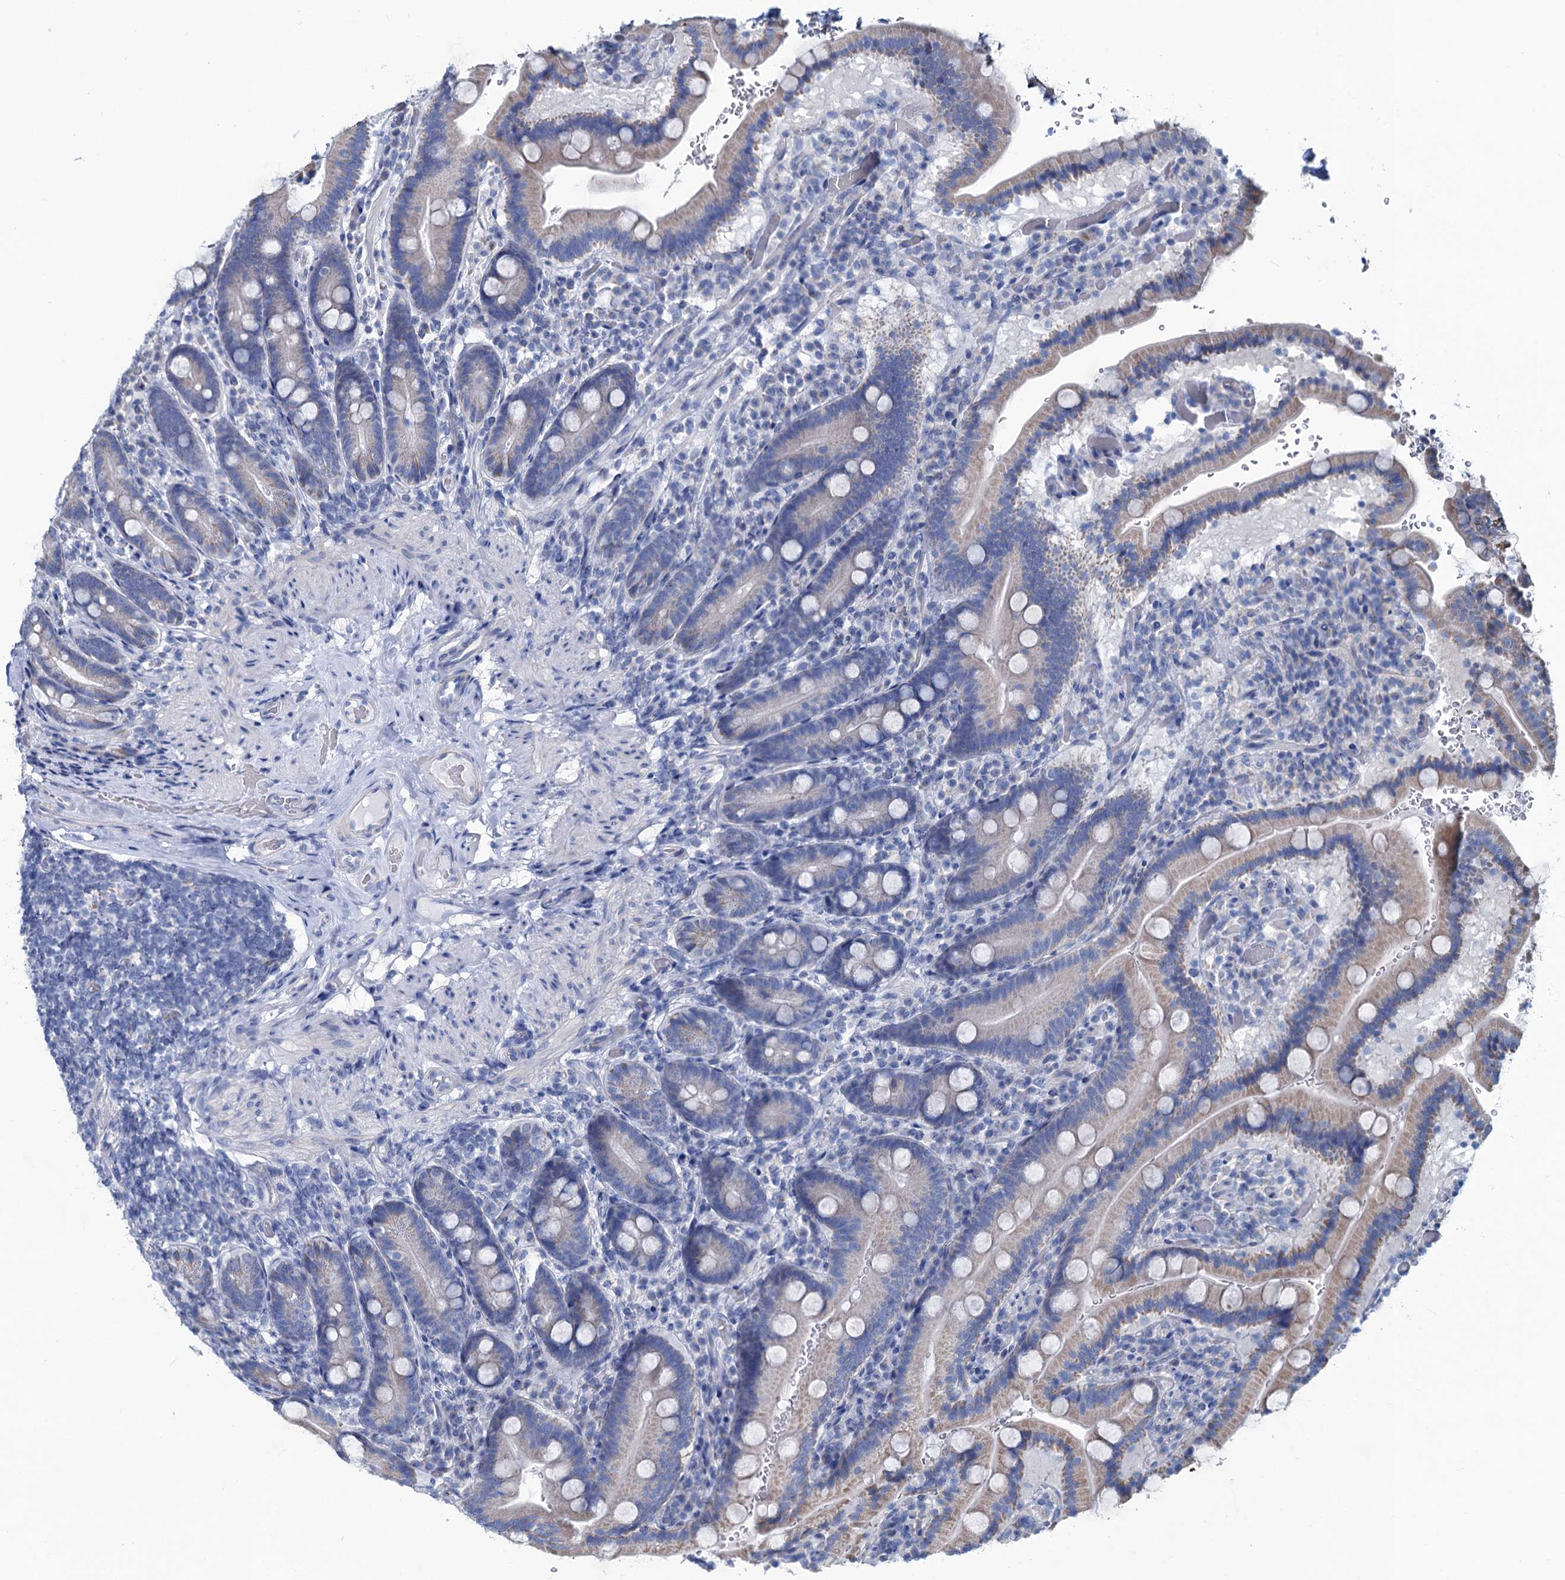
{"staining": {"intensity": "weak", "quantity": "25%-75%", "location": "cytoplasmic/membranous"}, "tissue": "duodenum", "cell_type": "Glandular cells", "image_type": "normal", "snomed": [{"axis": "morphology", "description": "Normal tissue, NOS"}, {"axis": "topography", "description": "Duodenum"}], "caption": "Immunohistochemical staining of unremarkable duodenum exhibits 25%-75% levels of weak cytoplasmic/membranous protein staining in approximately 25%-75% of glandular cells. Nuclei are stained in blue.", "gene": "SLC1A3", "patient": {"sex": "female", "age": 62}}